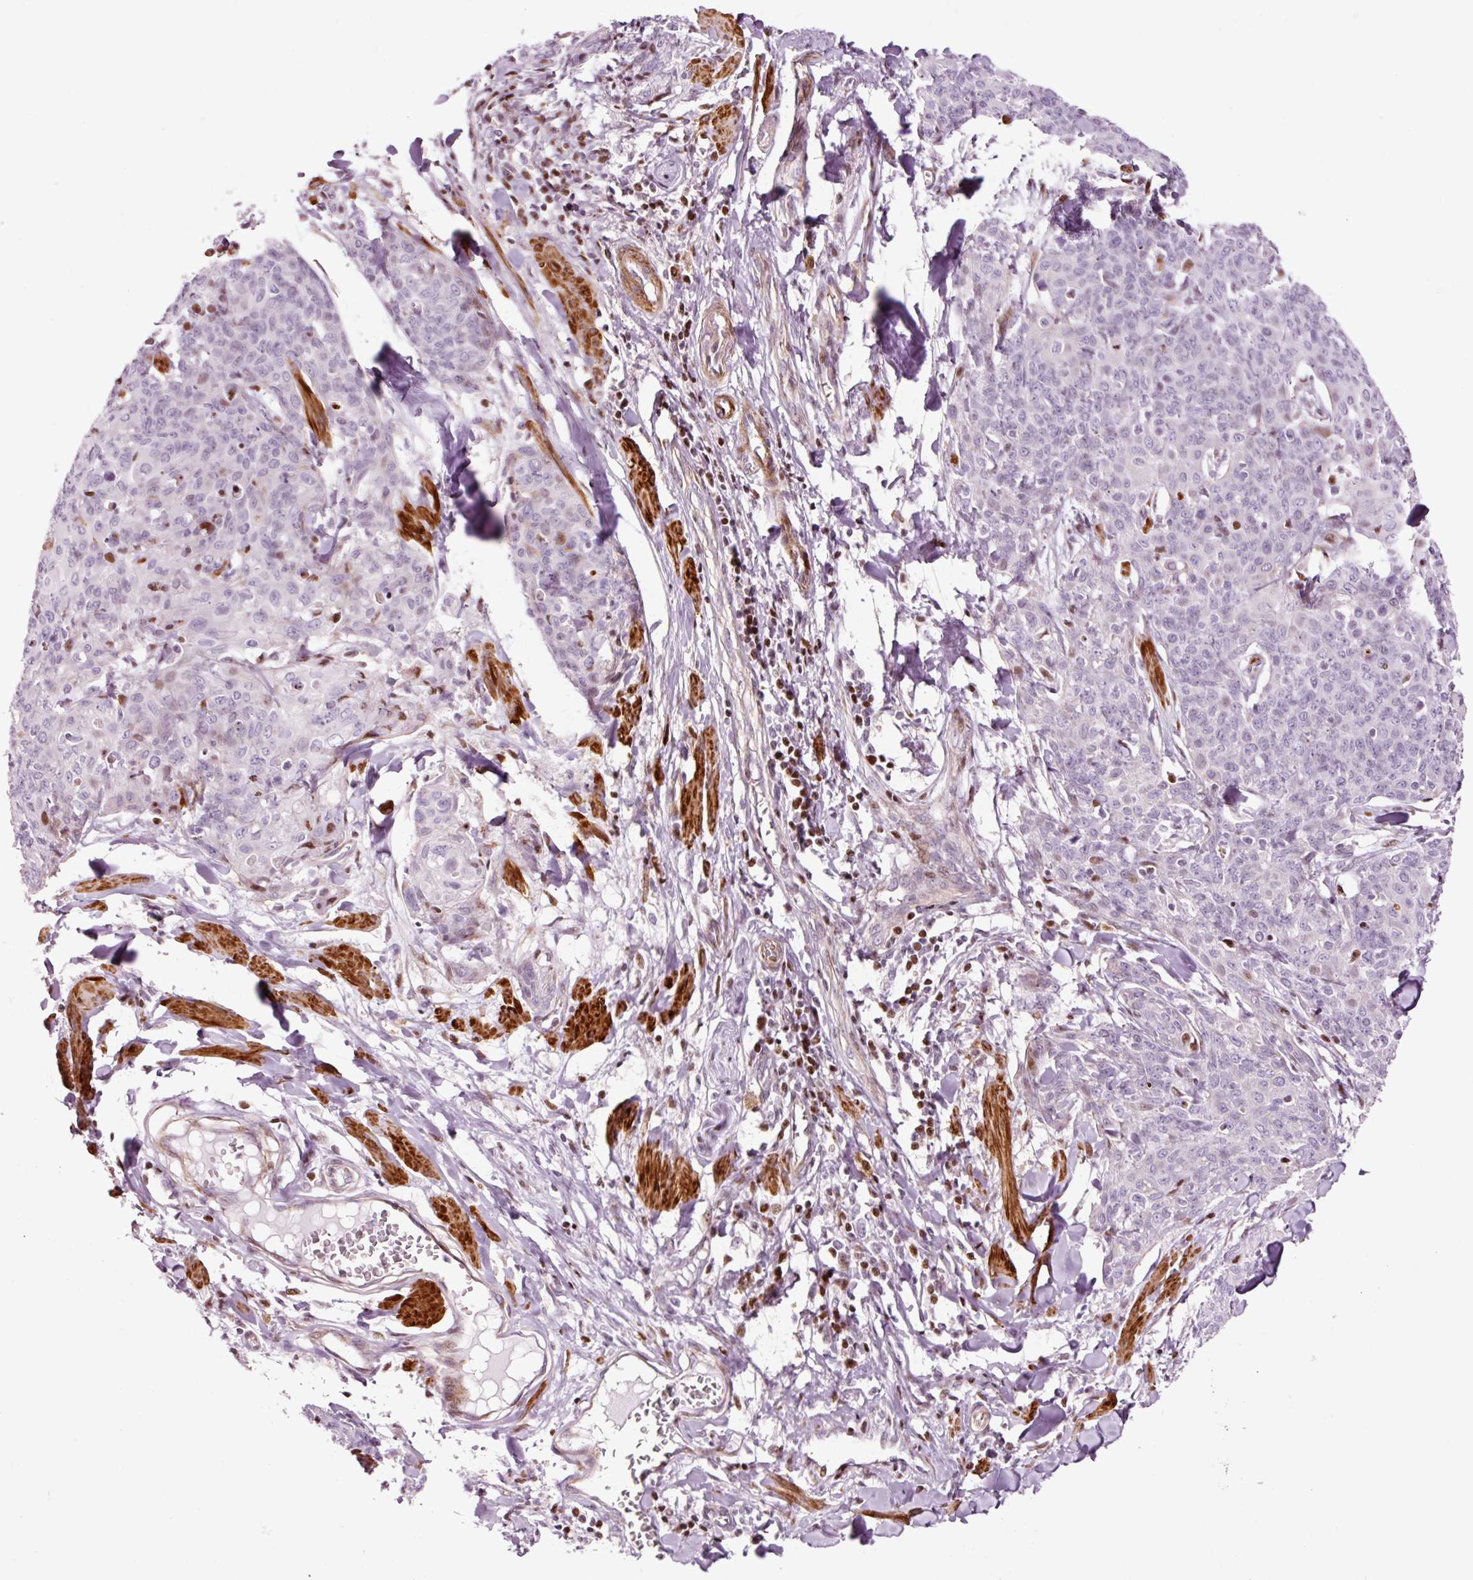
{"staining": {"intensity": "moderate", "quantity": "<25%", "location": "nuclear"}, "tissue": "skin cancer", "cell_type": "Tumor cells", "image_type": "cancer", "snomed": [{"axis": "morphology", "description": "Squamous cell carcinoma, NOS"}, {"axis": "topography", "description": "Skin"}, {"axis": "topography", "description": "Vulva"}], "caption": "Protein positivity by IHC displays moderate nuclear positivity in about <25% of tumor cells in squamous cell carcinoma (skin).", "gene": "ANKRD20A1", "patient": {"sex": "female", "age": 85}}